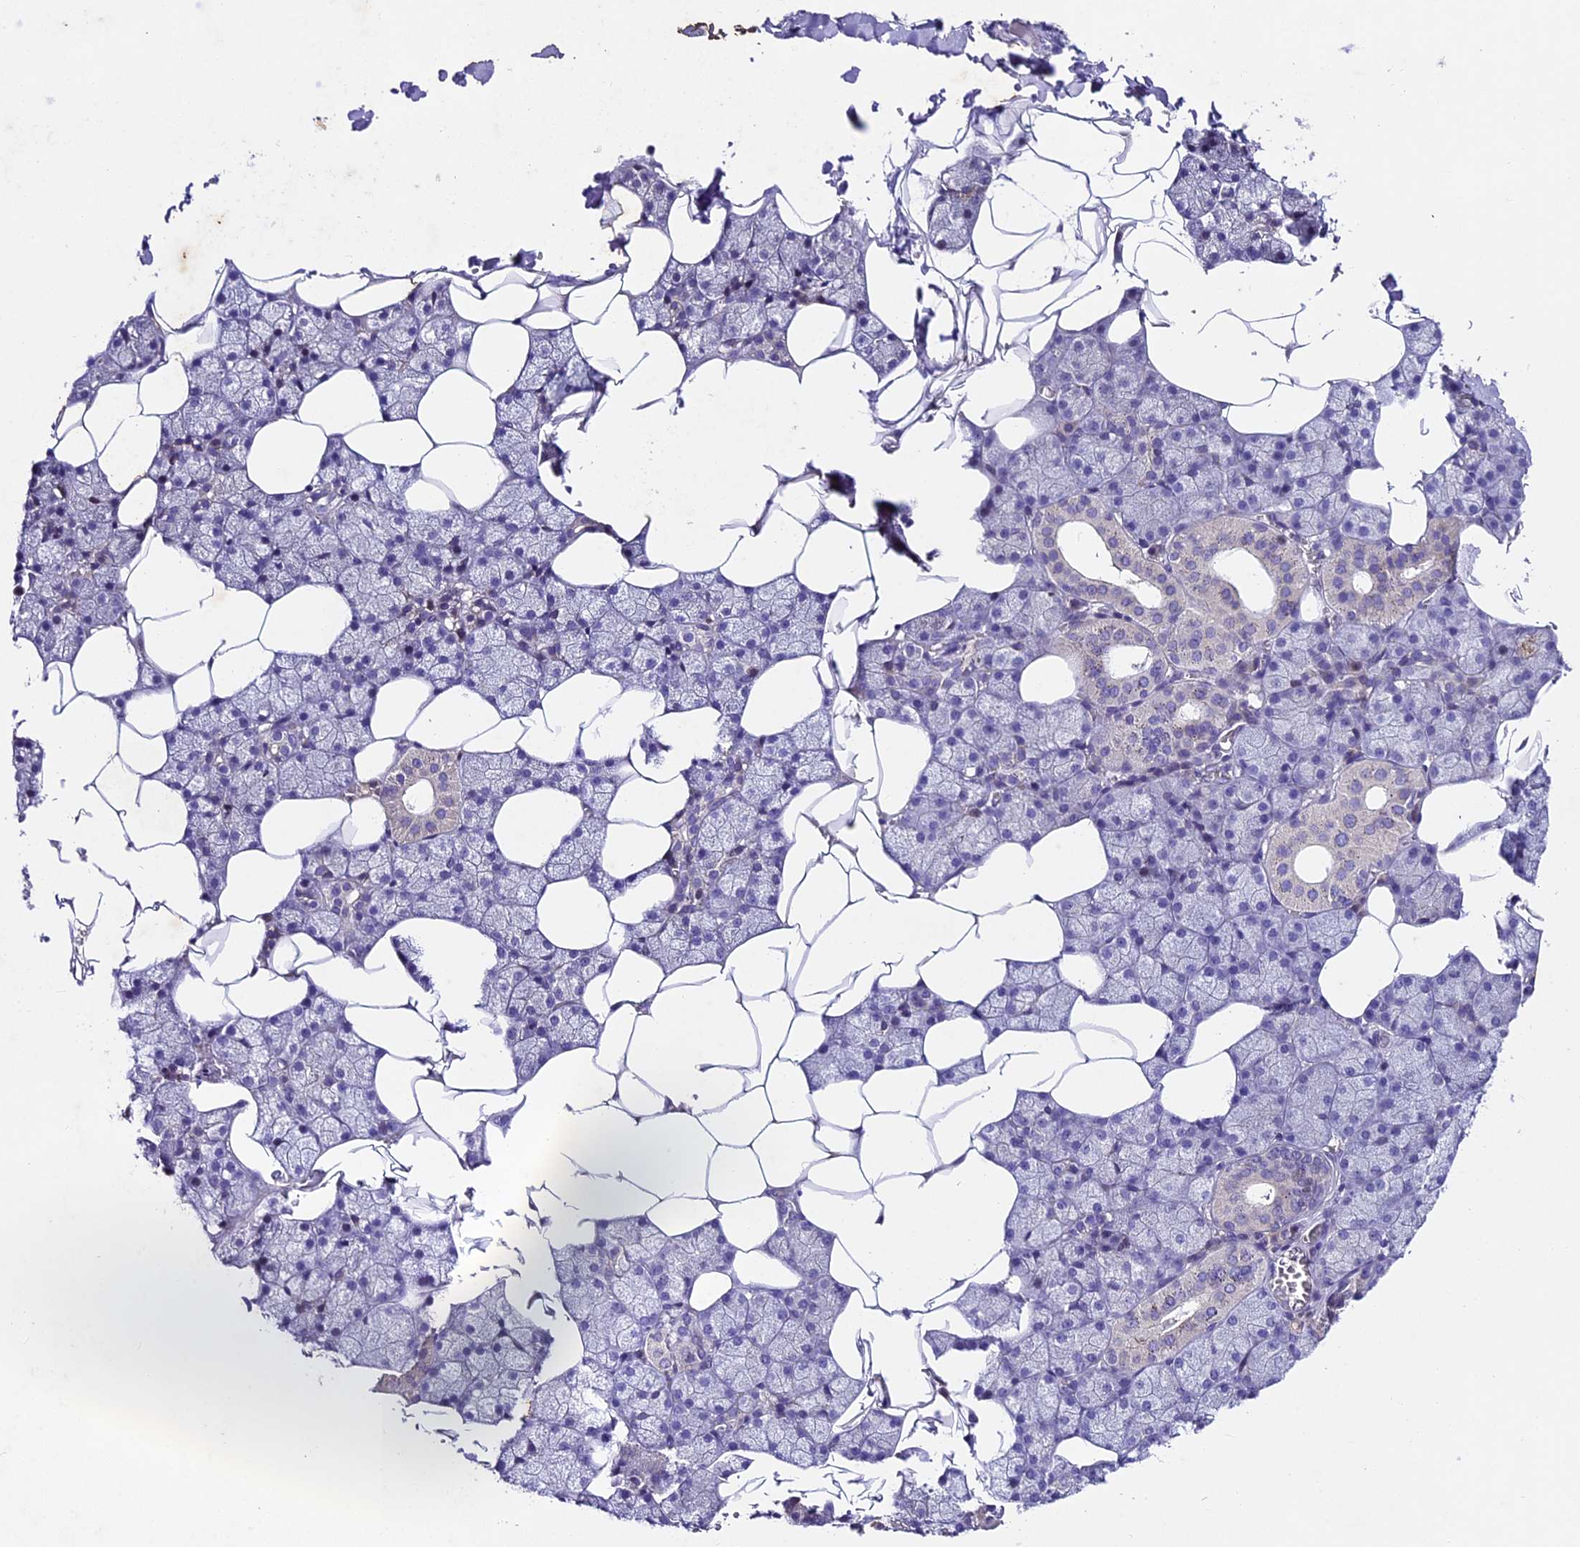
{"staining": {"intensity": "moderate", "quantity": "<25%", "location": "cytoplasmic/membranous"}, "tissue": "salivary gland", "cell_type": "Glandular cells", "image_type": "normal", "snomed": [{"axis": "morphology", "description": "Normal tissue, NOS"}, {"axis": "topography", "description": "Salivary gland"}], "caption": "Protein analysis of benign salivary gland exhibits moderate cytoplasmic/membranous staining in approximately <25% of glandular cells.", "gene": "IFT140", "patient": {"sex": "male", "age": 62}}